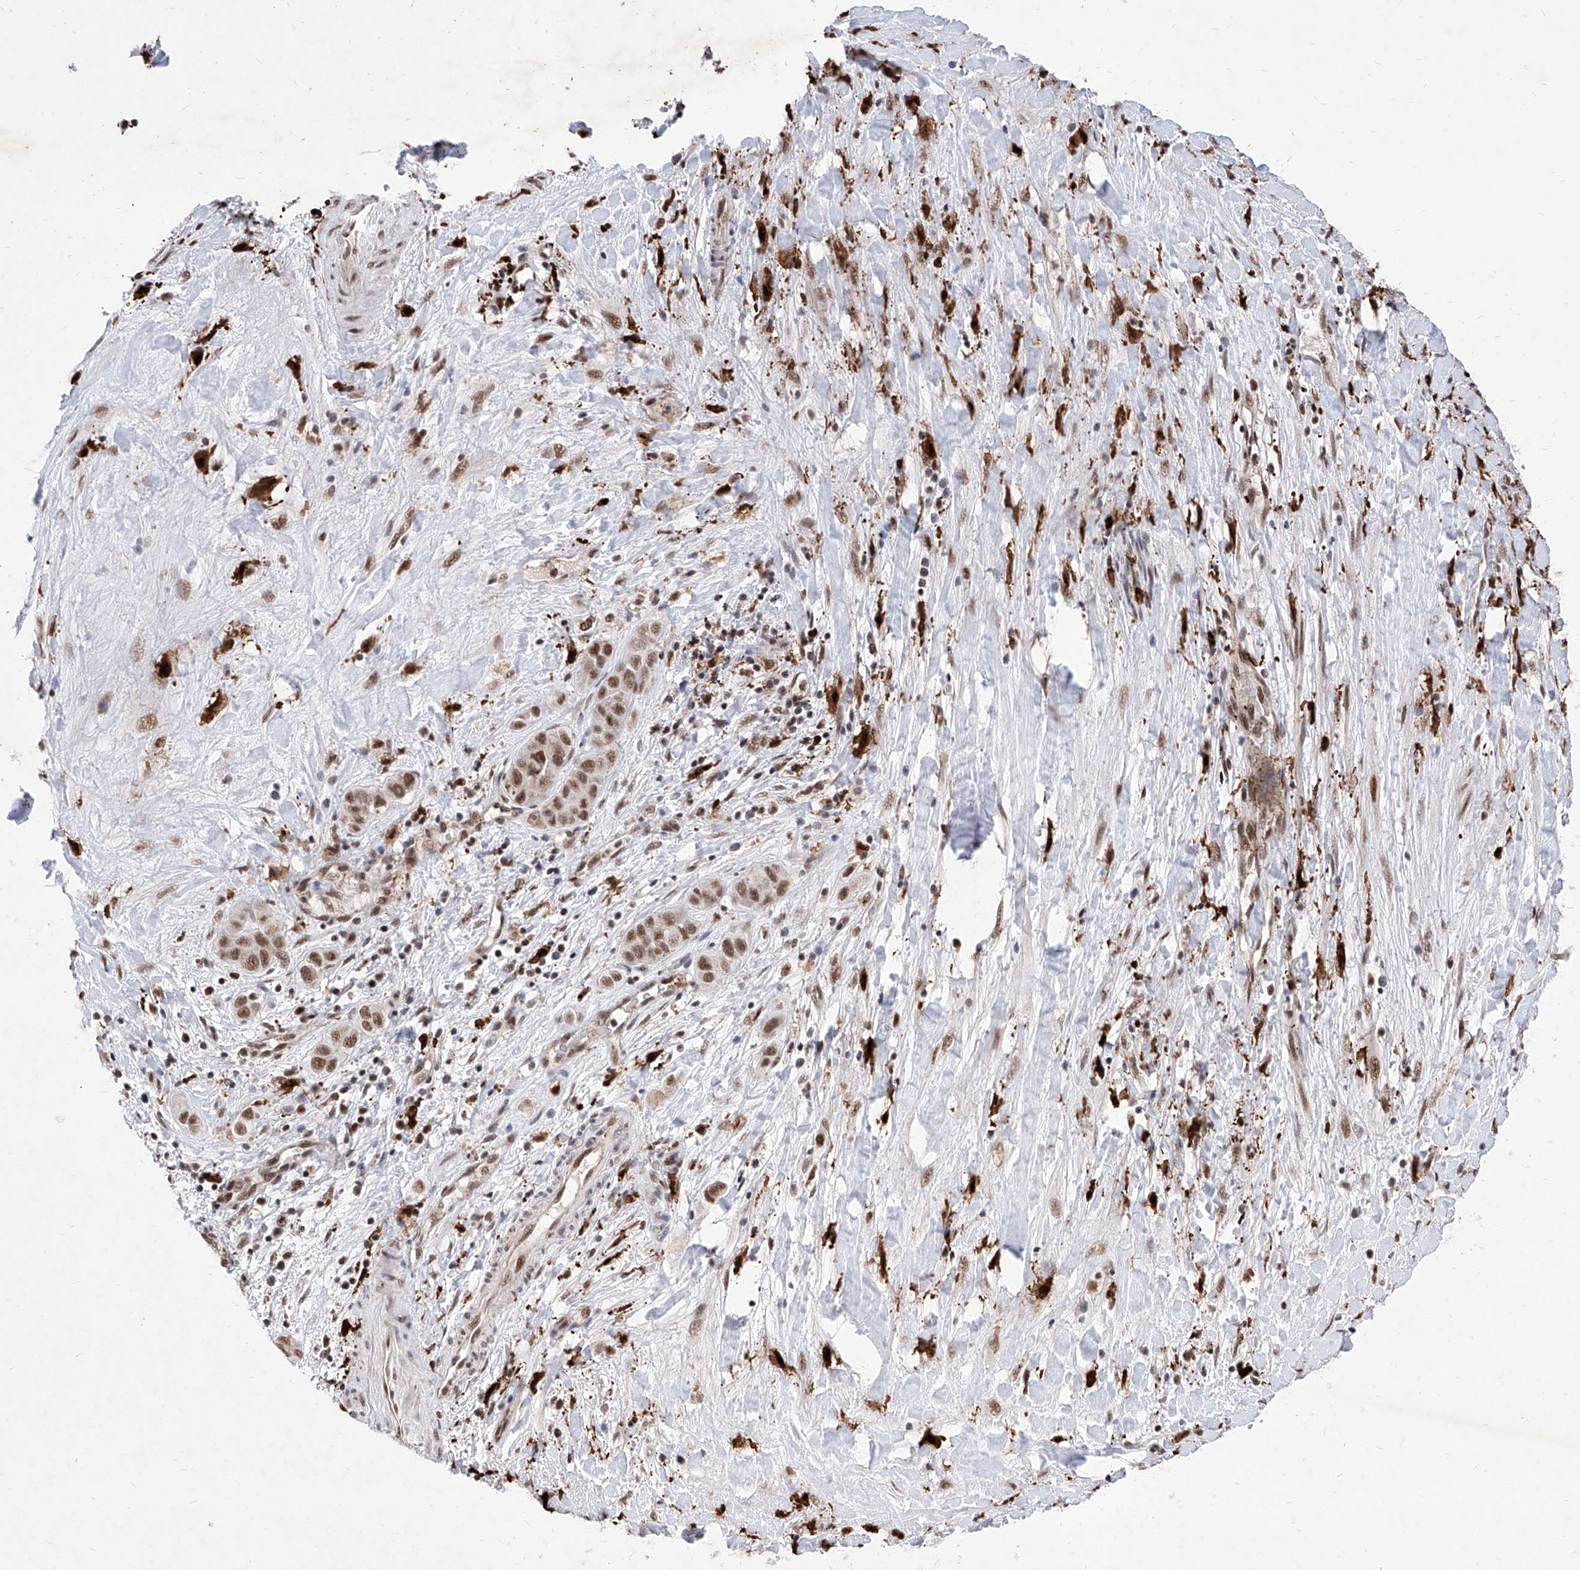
{"staining": {"intensity": "moderate", "quantity": ">75%", "location": "nuclear"}, "tissue": "liver cancer", "cell_type": "Tumor cells", "image_type": "cancer", "snomed": [{"axis": "morphology", "description": "Cholangiocarcinoma"}, {"axis": "topography", "description": "Liver"}], "caption": "This is an image of immunohistochemistry staining of liver cholangiocarcinoma, which shows moderate expression in the nuclear of tumor cells.", "gene": "PHF5A", "patient": {"sex": "female", "age": 52}}